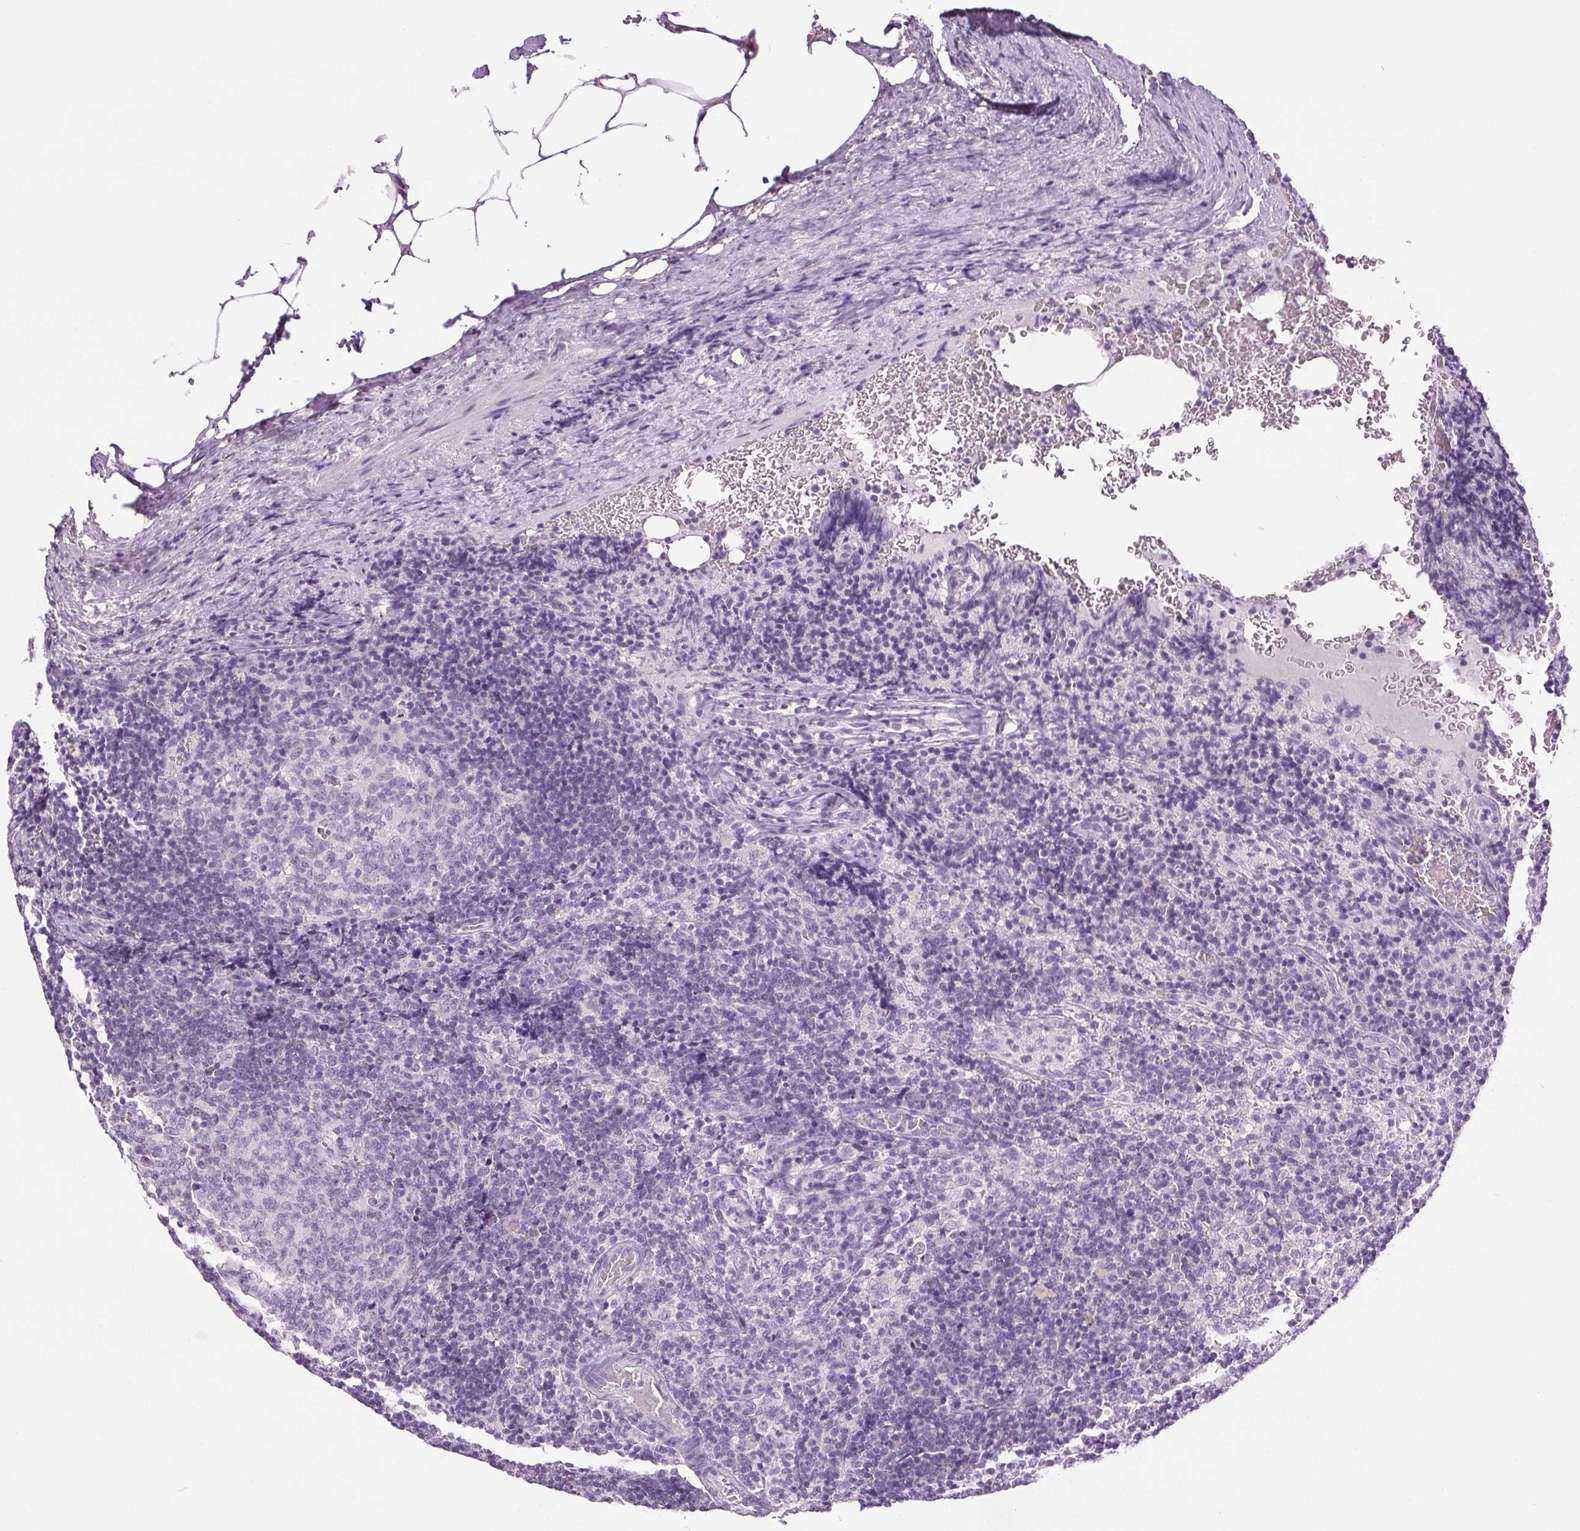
{"staining": {"intensity": "negative", "quantity": "none", "location": "none"}, "tissue": "lymph node", "cell_type": "Germinal center cells", "image_type": "normal", "snomed": [{"axis": "morphology", "description": "Normal tissue, NOS"}, {"axis": "topography", "description": "Lymph node"}], "caption": "Lymph node stained for a protein using immunohistochemistry displays no positivity germinal center cells.", "gene": "COL7A1", "patient": {"sex": "male", "age": 67}}